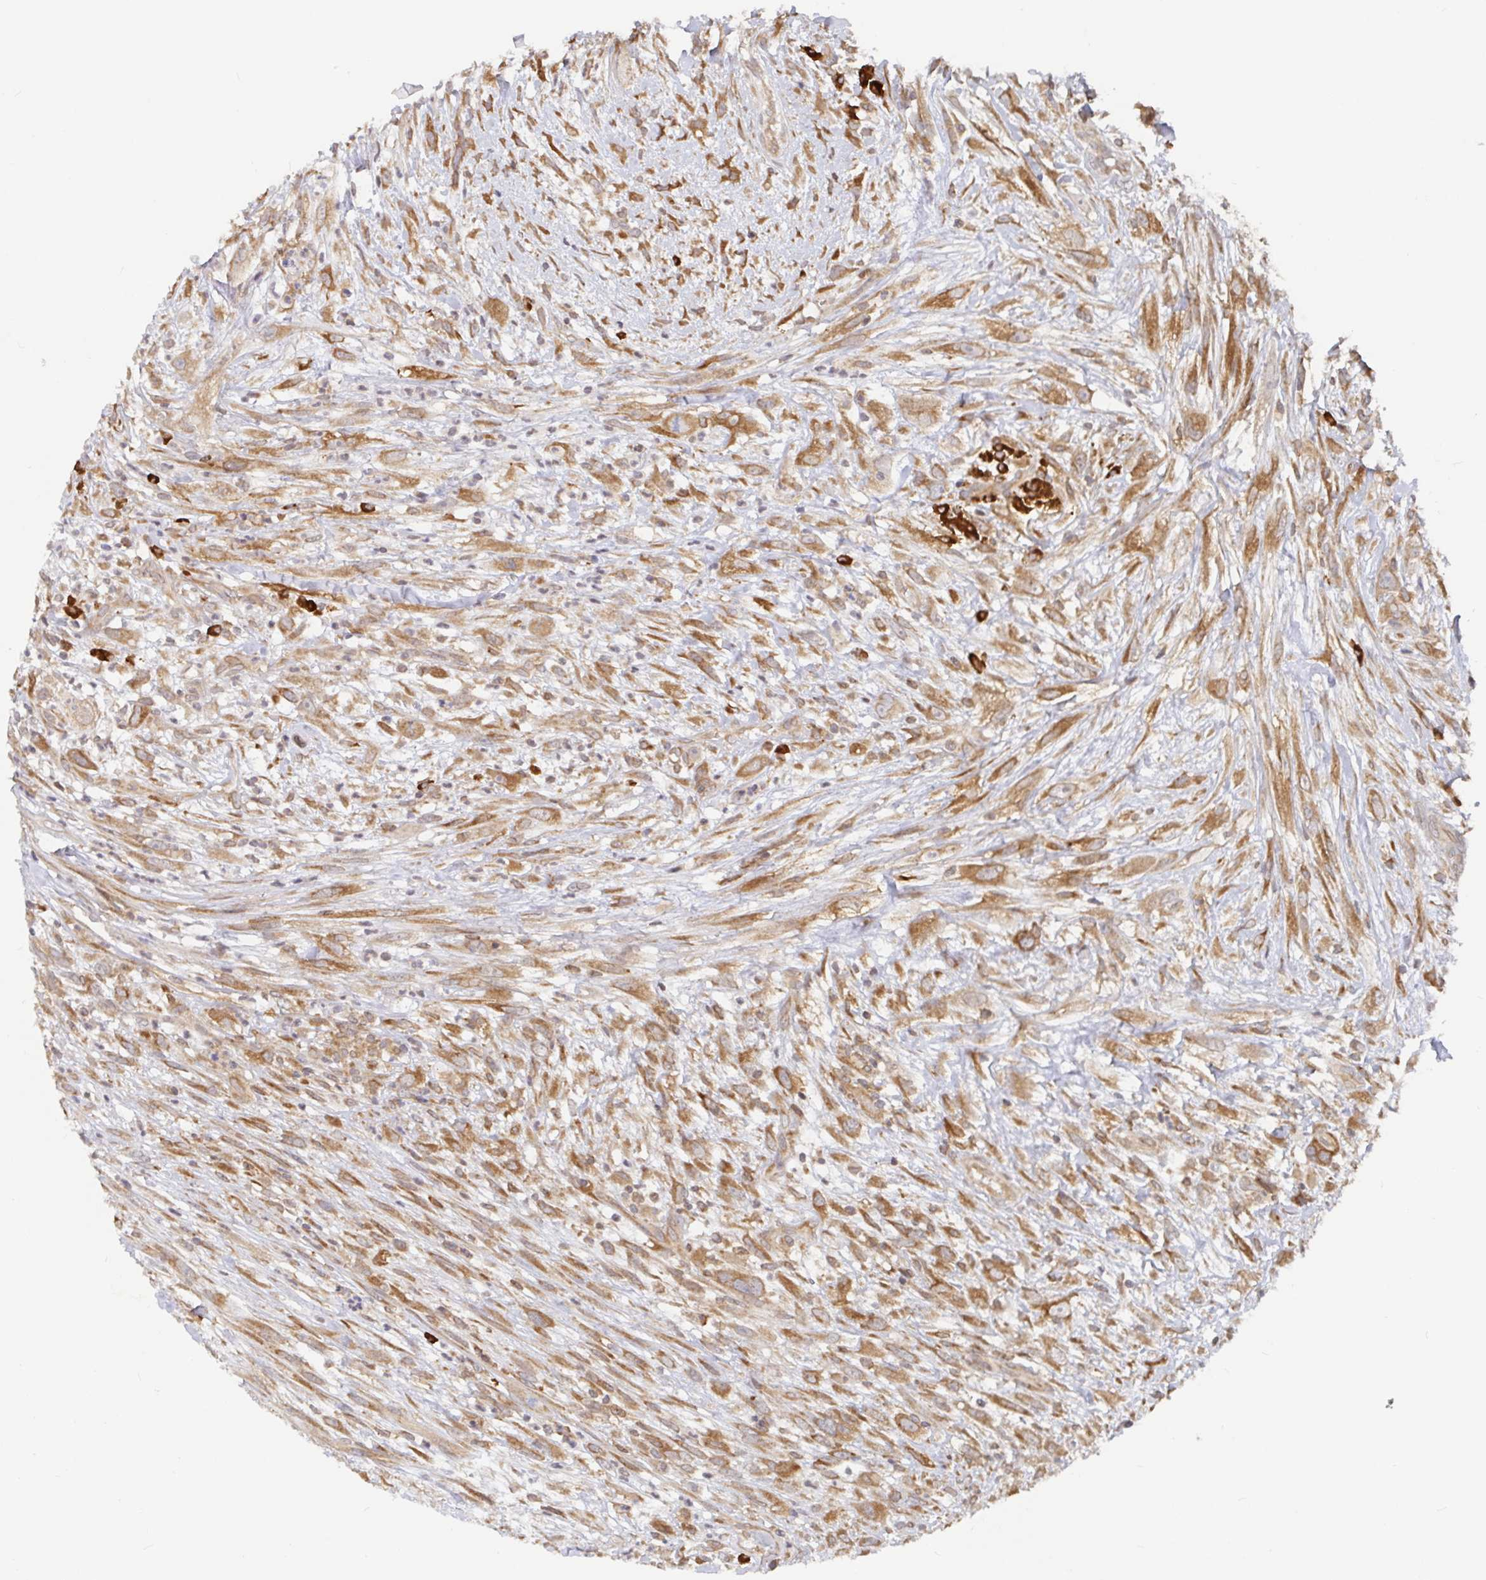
{"staining": {"intensity": "moderate", "quantity": ">75%", "location": "cytoplasmic/membranous"}, "tissue": "head and neck cancer", "cell_type": "Tumor cells", "image_type": "cancer", "snomed": [{"axis": "morphology", "description": "Squamous cell carcinoma, NOS"}, {"axis": "topography", "description": "Head-Neck"}], "caption": "Head and neck cancer stained for a protein reveals moderate cytoplasmic/membranous positivity in tumor cells.", "gene": "ALG1", "patient": {"sex": "male", "age": 65}}